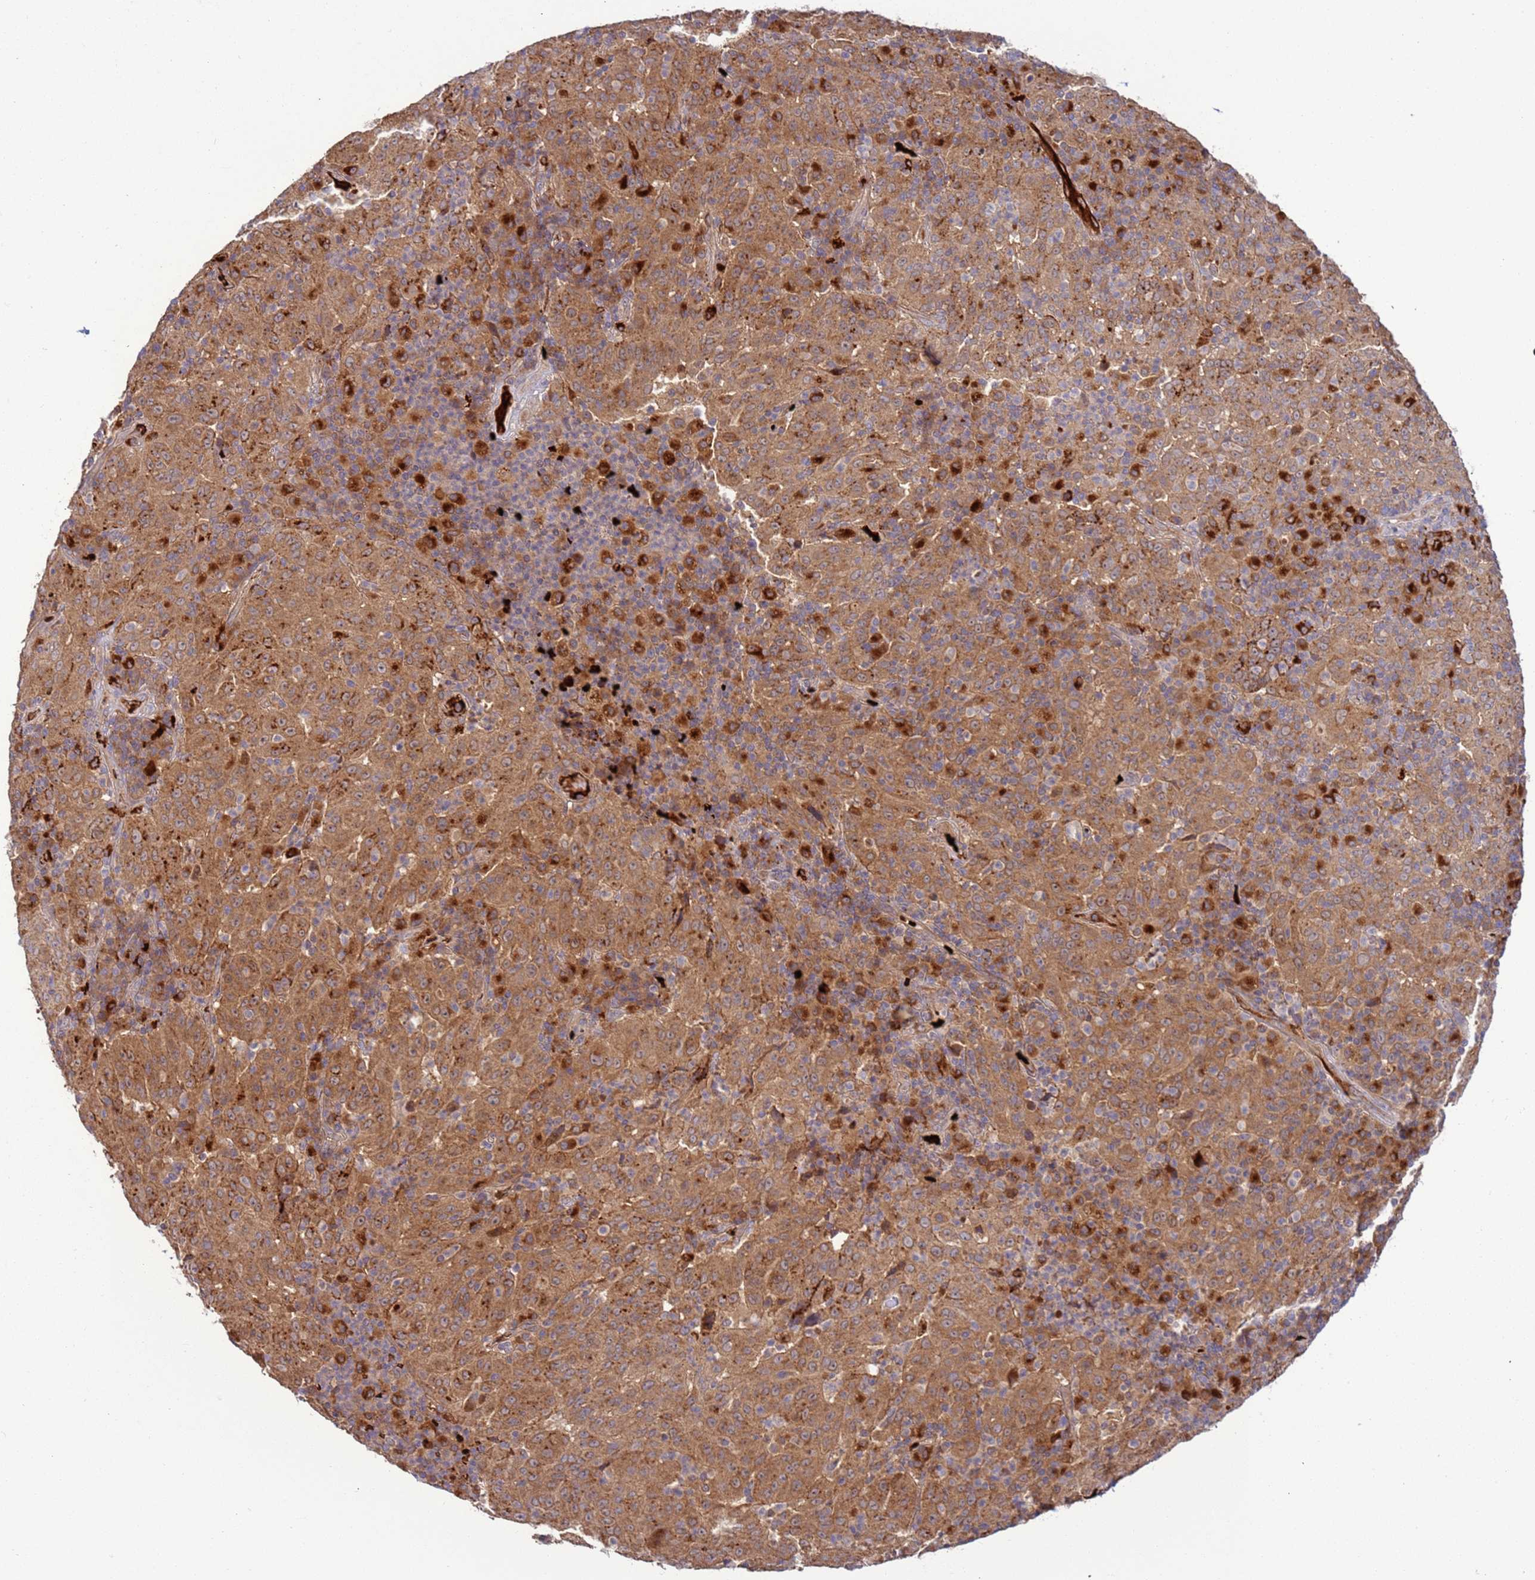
{"staining": {"intensity": "strong", "quantity": ">75%", "location": "cytoplasmic/membranous"}, "tissue": "pancreatic cancer", "cell_type": "Tumor cells", "image_type": "cancer", "snomed": [{"axis": "morphology", "description": "Adenocarcinoma, NOS"}, {"axis": "topography", "description": "Pancreas"}], "caption": "Protein staining of adenocarcinoma (pancreatic) tissue displays strong cytoplasmic/membranous staining in about >75% of tumor cells. Using DAB (3,3'-diaminobenzidine) (brown) and hematoxylin (blue) stains, captured at high magnification using brightfield microscopy.", "gene": "VPS36", "patient": {"sex": "male", "age": 63}}